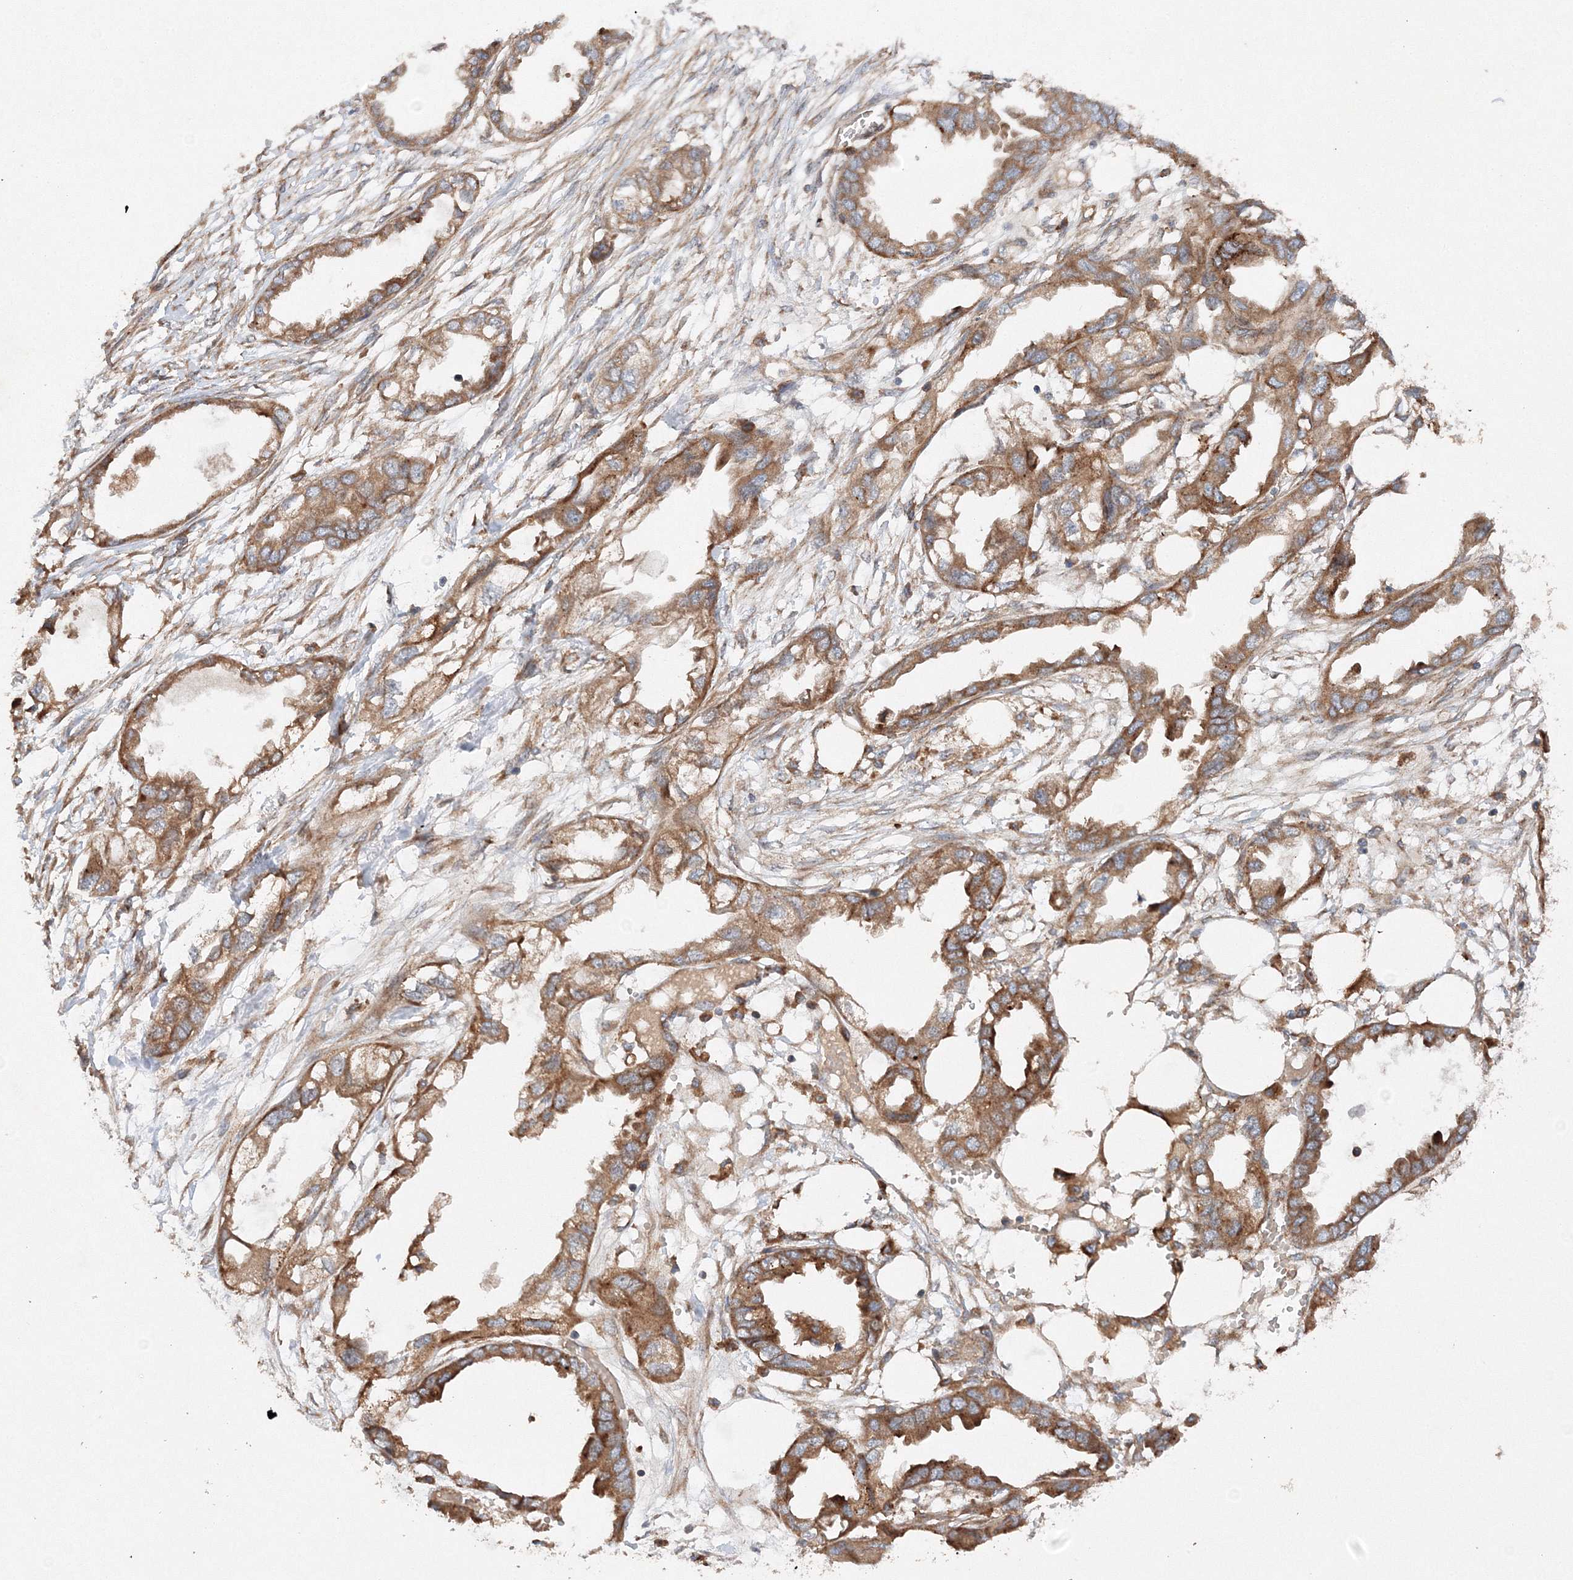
{"staining": {"intensity": "moderate", "quantity": ">75%", "location": "cytoplasmic/membranous"}, "tissue": "endometrial cancer", "cell_type": "Tumor cells", "image_type": "cancer", "snomed": [{"axis": "morphology", "description": "Adenocarcinoma, NOS"}, {"axis": "morphology", "description": "Adenocarcinoma, metastatic, NOS"}, {"axis": "topography", "description": "Adipose tissue"}, {"axis": "topography", "description": "Endometrium"}], "caption": "Metastatic adenocarcinoma (endometrial) stained with immunohistochemistry demonstrates moderate cytoplasmic/membranous staining in approximately >75% of tumor cells.", "gene": "SLC36A1", "patient": {"sex": "female", "age": 67}}